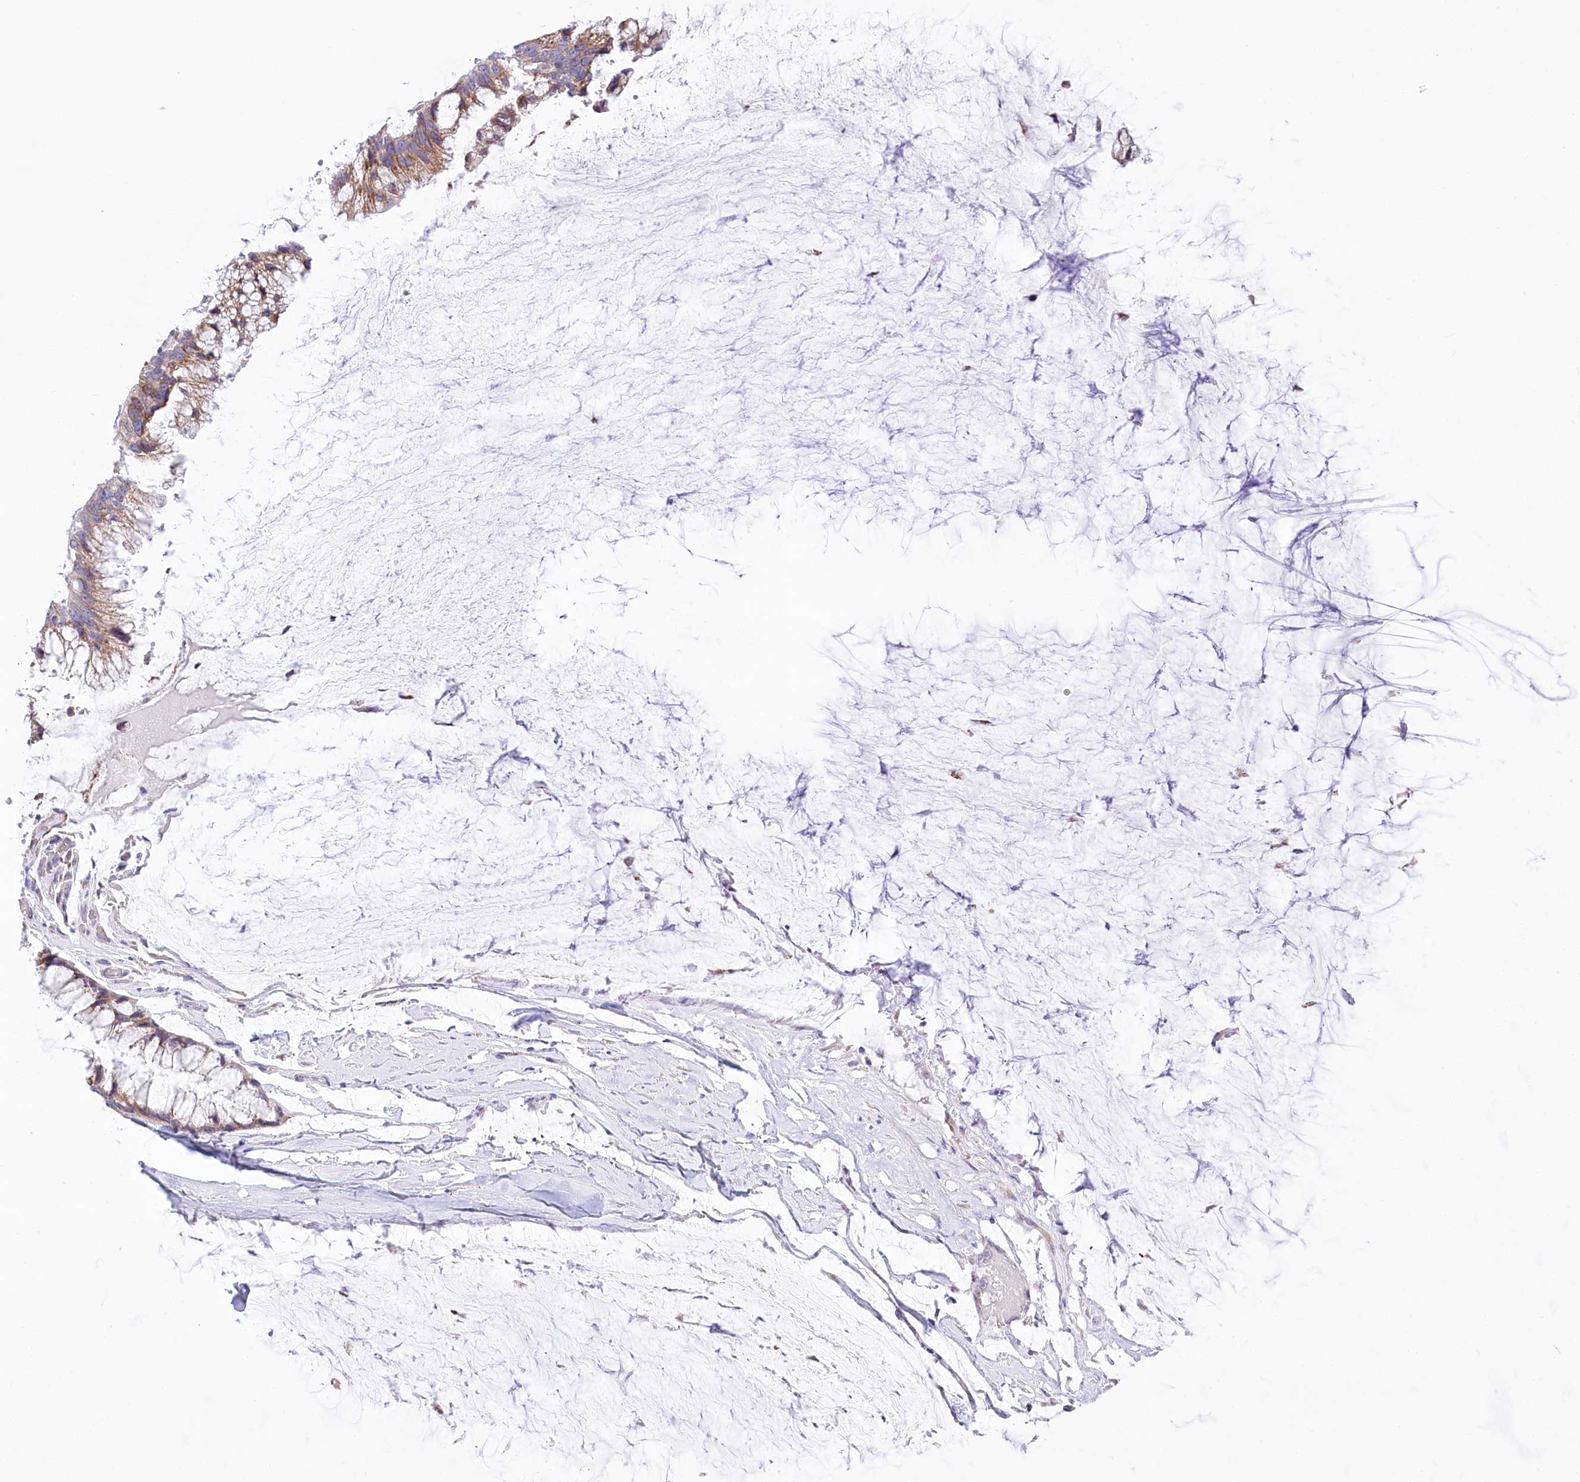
{"staining": {"intensity": "moderate", "quantity": ">75%", "location": "cytoplasmic/membranous"}, "tissue": "ovarian cancer", "cell_type": "Tumor cells", "image_type": "cancer", "snomed": [{"axis": "morphology", "description": "Cystadenocarcinoma, mucinous, NOS"}, {"axis": "topography", "description": "Ovary"}], "caption": "The micrograph reveals a brown stain indicating the presence of a protein in the cytoplasmic/membranous of tumor cells in ovarian mucinous cystadenocarcinoma. (brown staining indicates protein expression, while blue staining denotes nuclei).", "gene": "STT3B", "patient": {"sex": "female", "age": 39}}